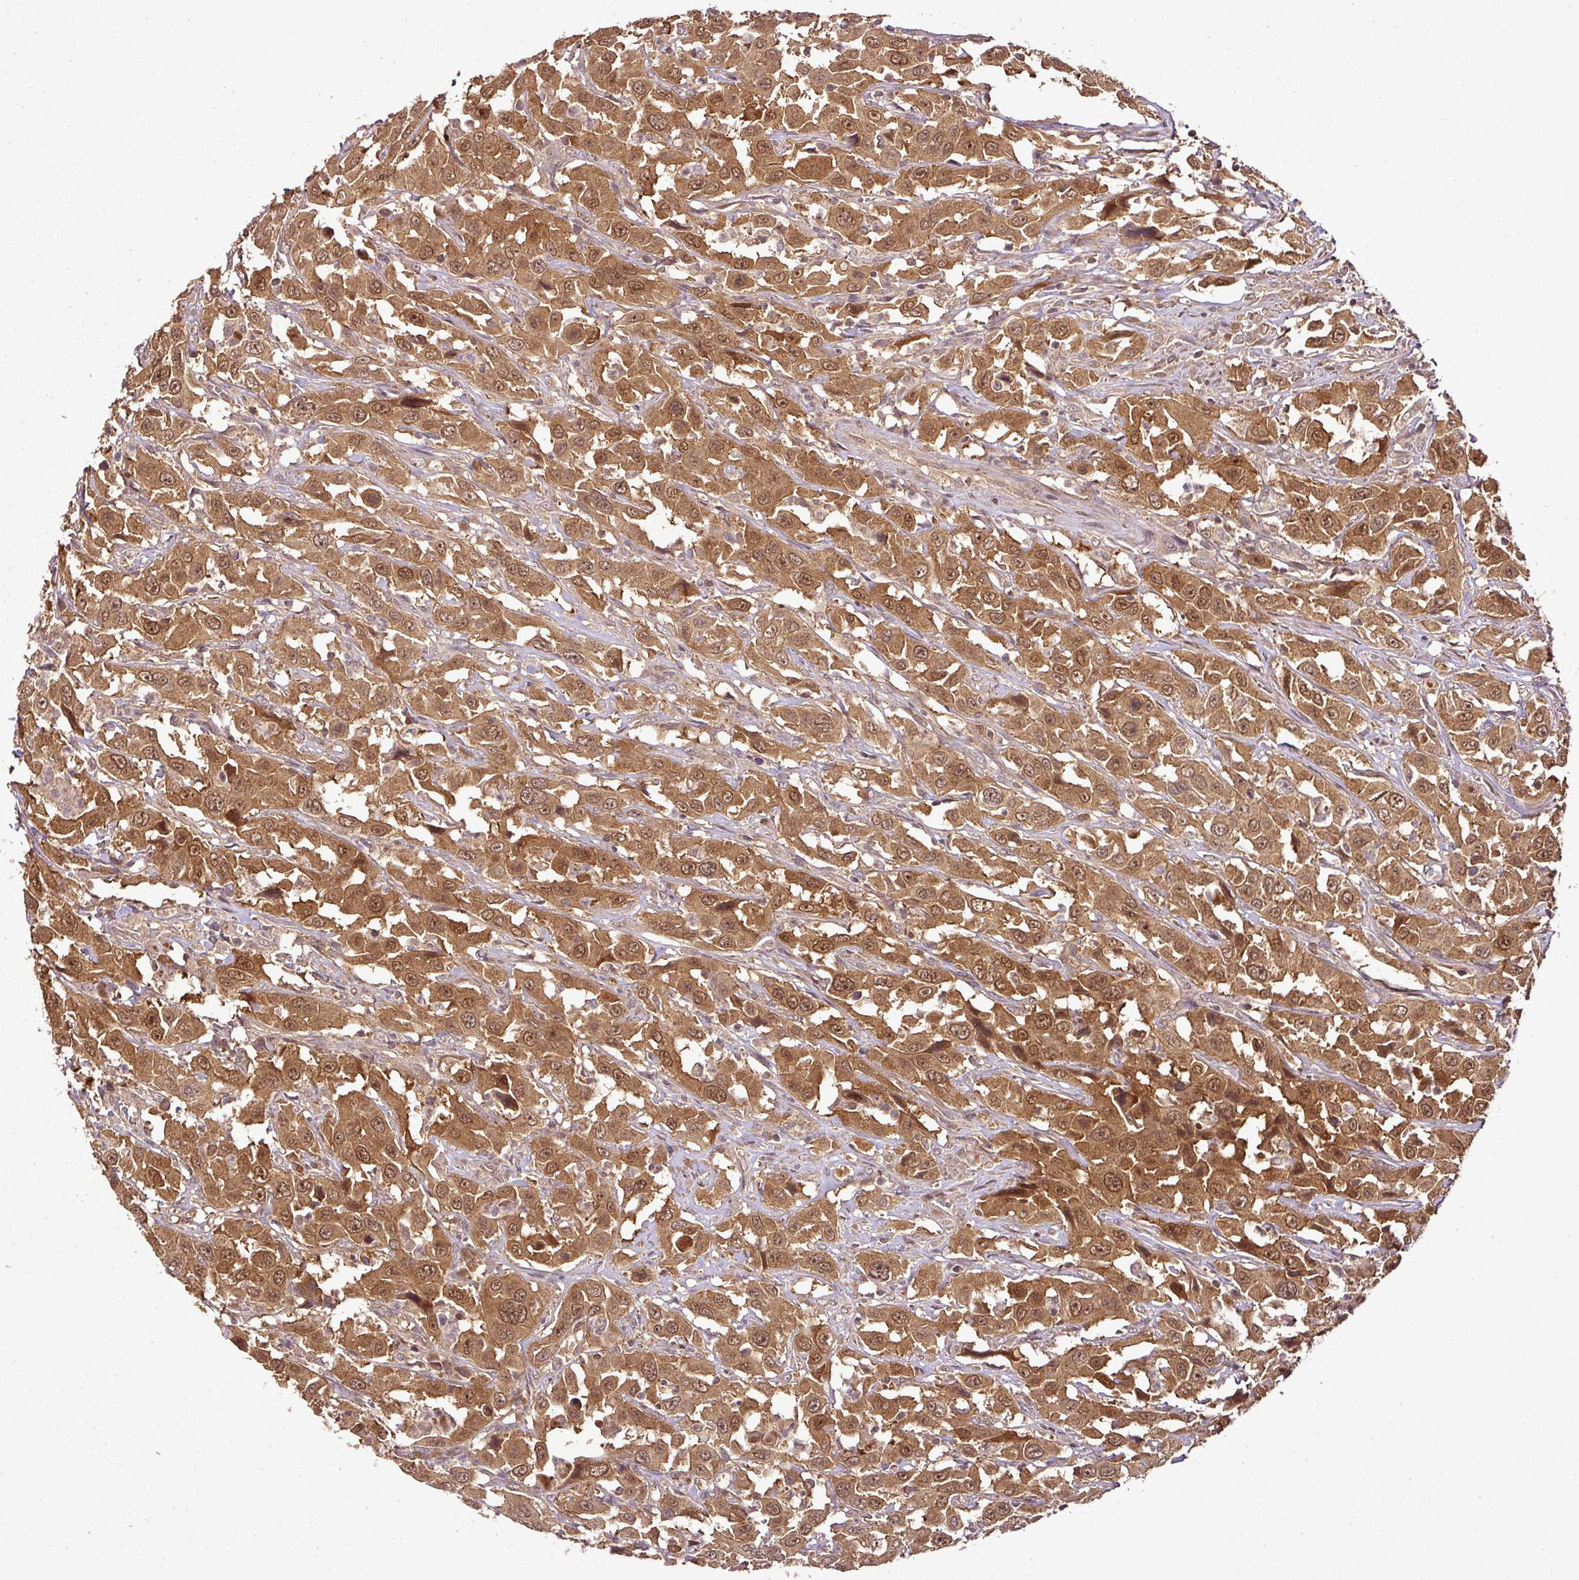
{"staining": {"intensity": "moderate", "quantity": ">75%", "location": "cytoplasmic/membranous,nuclear"}, "tissue": "urothelial cancer", "cell_type": "Tumor cells", "image_type": "cancer", "snomed": [{"axis": "morphology", "description": "Urothelial carcinoma, High grade"}, {"axis": "topography", "description": "Urinary bladder"}], "caption": "Moderate cytoplasmic/membranous and nuclear expression for a protein is appreciated in approximately >75% of tumor cells of urothelial carcinoma (high-grade) using immunohistochemistry.", "gene": "FAIM", "patient": {"sex": "male", "age": 61}}